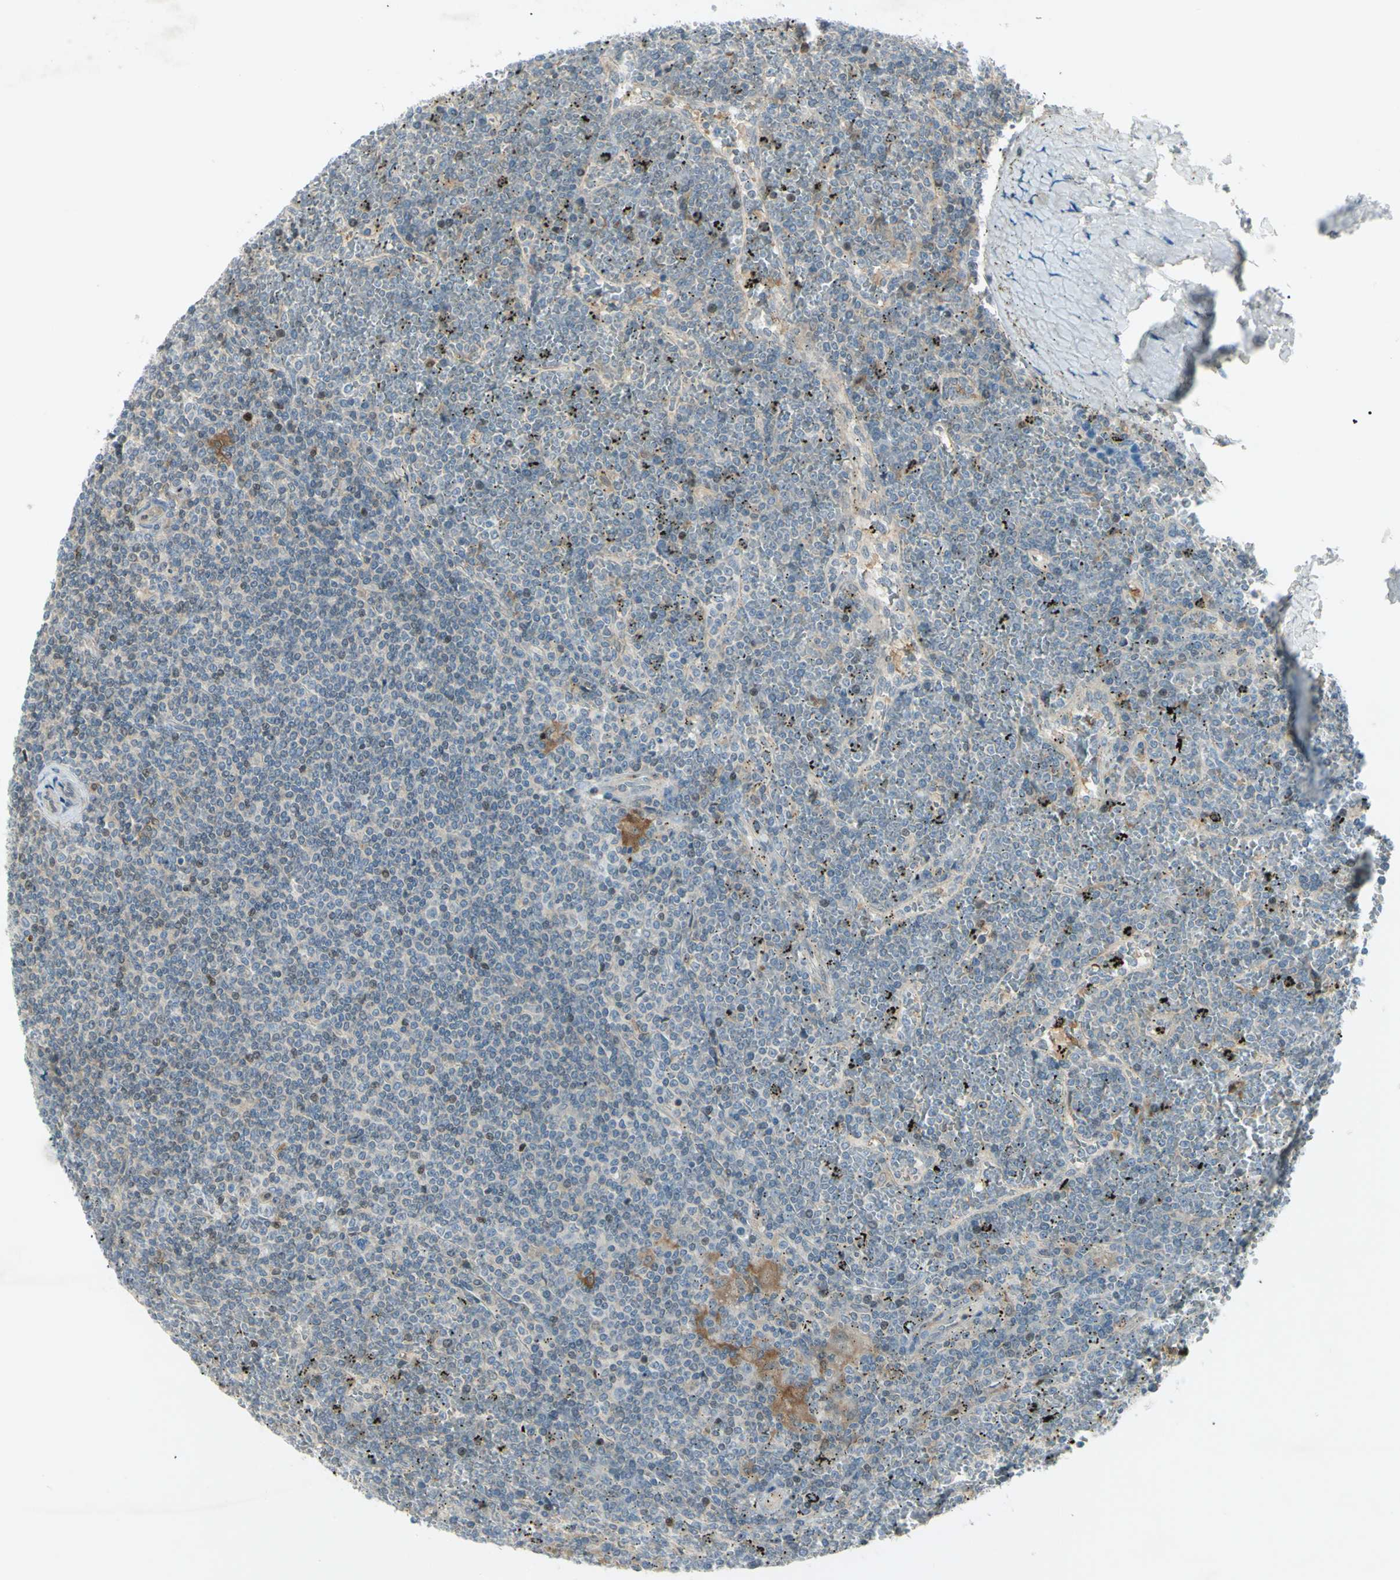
{"staining": {"intensity": "moderate", "quantity": "<25%", "location": "nuclear"}, "tissue": "lymphoma", "cell_type": "Tumor cells", "image_type": "cancer", "snomed": [{"axis": "morphology", "description": "Malignant lymphoma, non-Hodgkin's type, Low grade"}, {"axis": "topography", "description": "Spleen"}], "caption": "Malignant lymphoma, non-Hodgkin's type (low-grade) stained with immunohistochemistry exhibits moderate nuclear positivity in about <25% of tumor cells. Using DAB (brown) and hematoxylin (blue) stains, captured at high magnification using brightfield microscopy.", "gene": "C1orf159", "patient": {"sex": "female", "age": 19}}